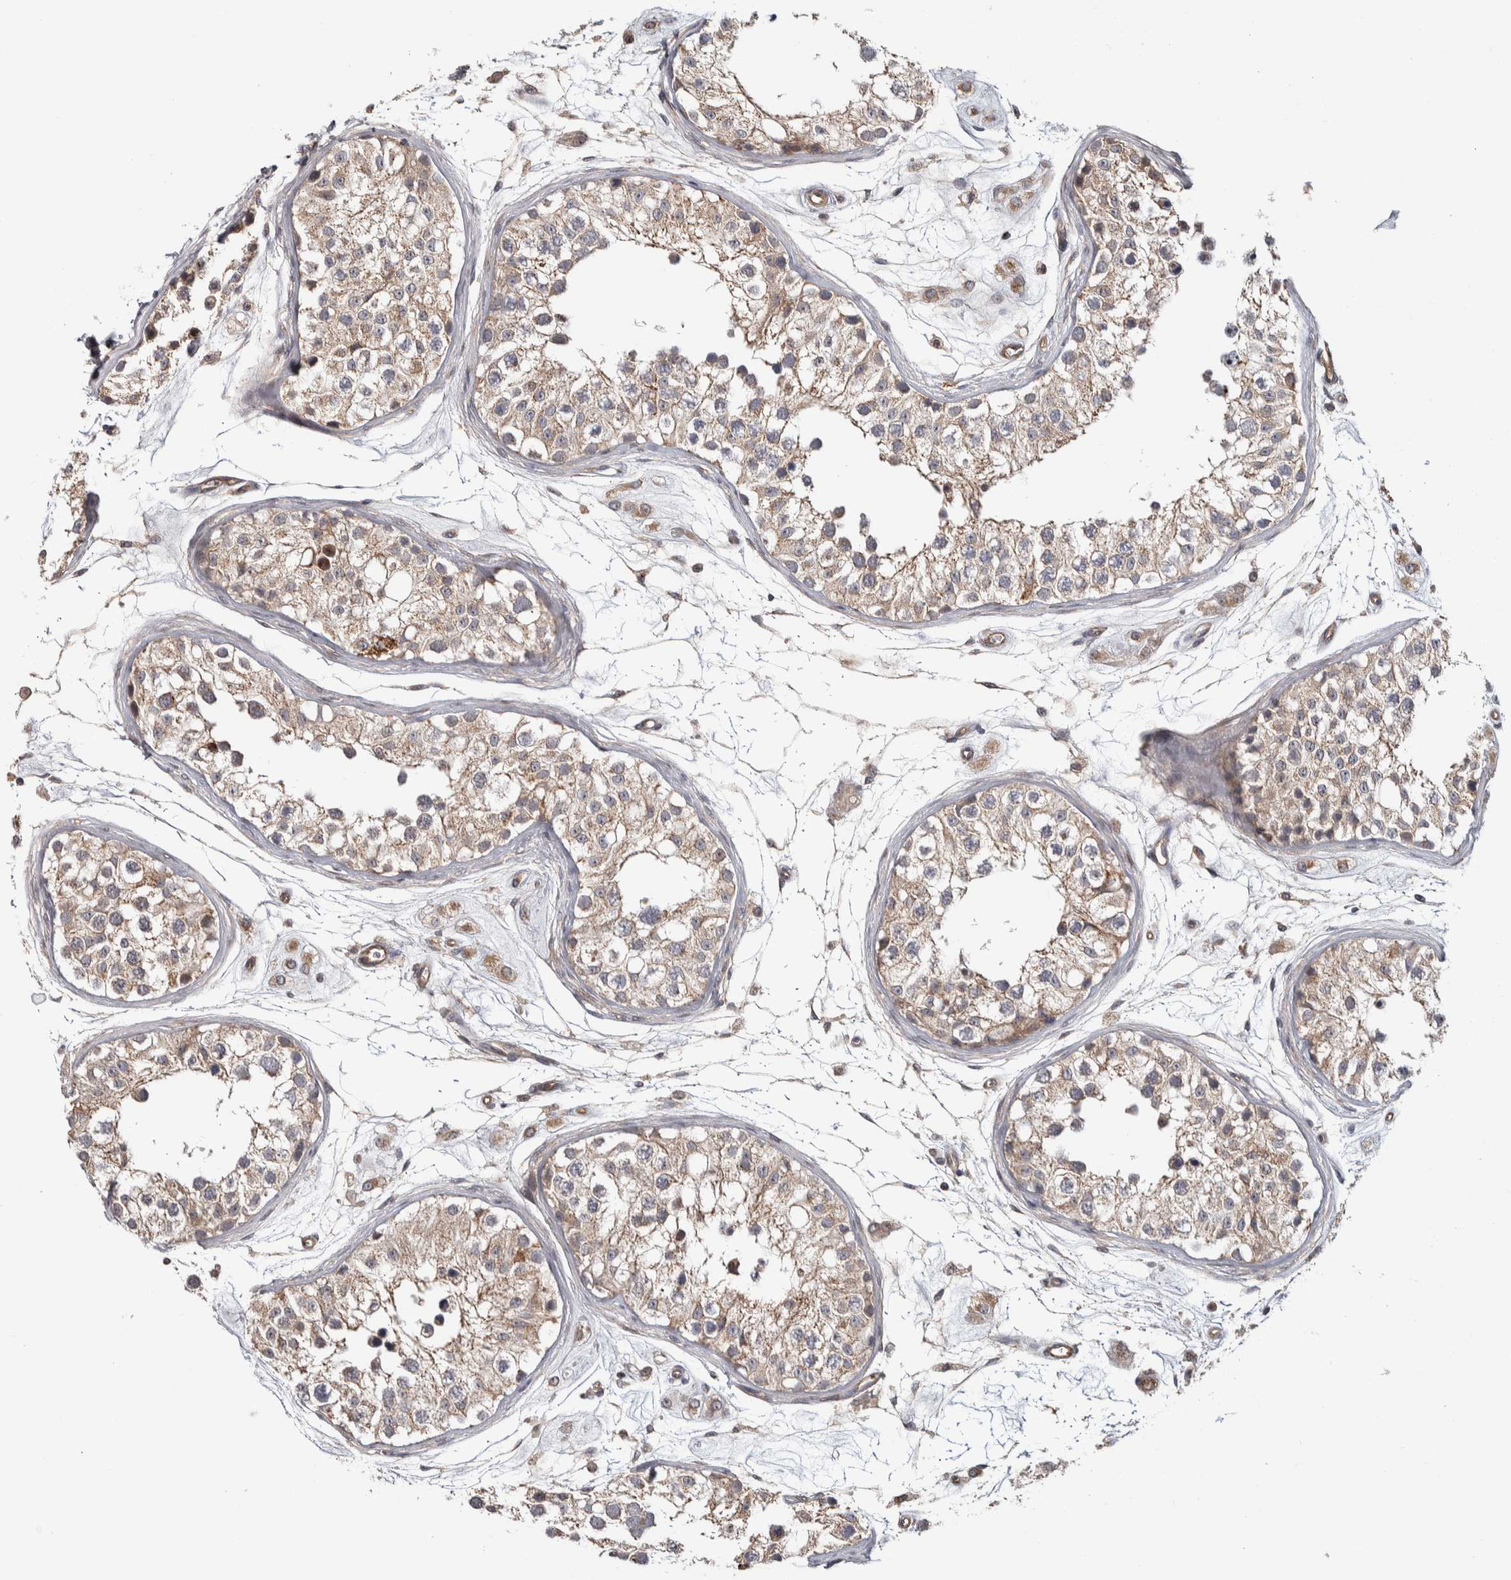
{"staining": {"intensity": "weak", "quantity": ">75%", "location": "cytoplasmic/membranous"}, "tissue": "testis", "cell_type": "Cells in seminiferous ducts", "image_type": "normal", "snomed": [{"axis": "morphology", "description": "Normal tissue, NOS"}, {"axis": "morphology", "description": "Adenocarcinoma, metastatic, NOS"}, {"axis": "topography", "description": "Testis"}], "caption": "IHC photomicrograph of benign testis: human testis stained using immunohistochemistry exhibits low levels of weak protein expression localized specifically in the cytoplasmic/membranous of cells in seminiferous ducts, appearing as a cytoplasmic/membranous brown color.", "gene": "CHMP4C", "patient": {"sex": "male", "age": 26}}